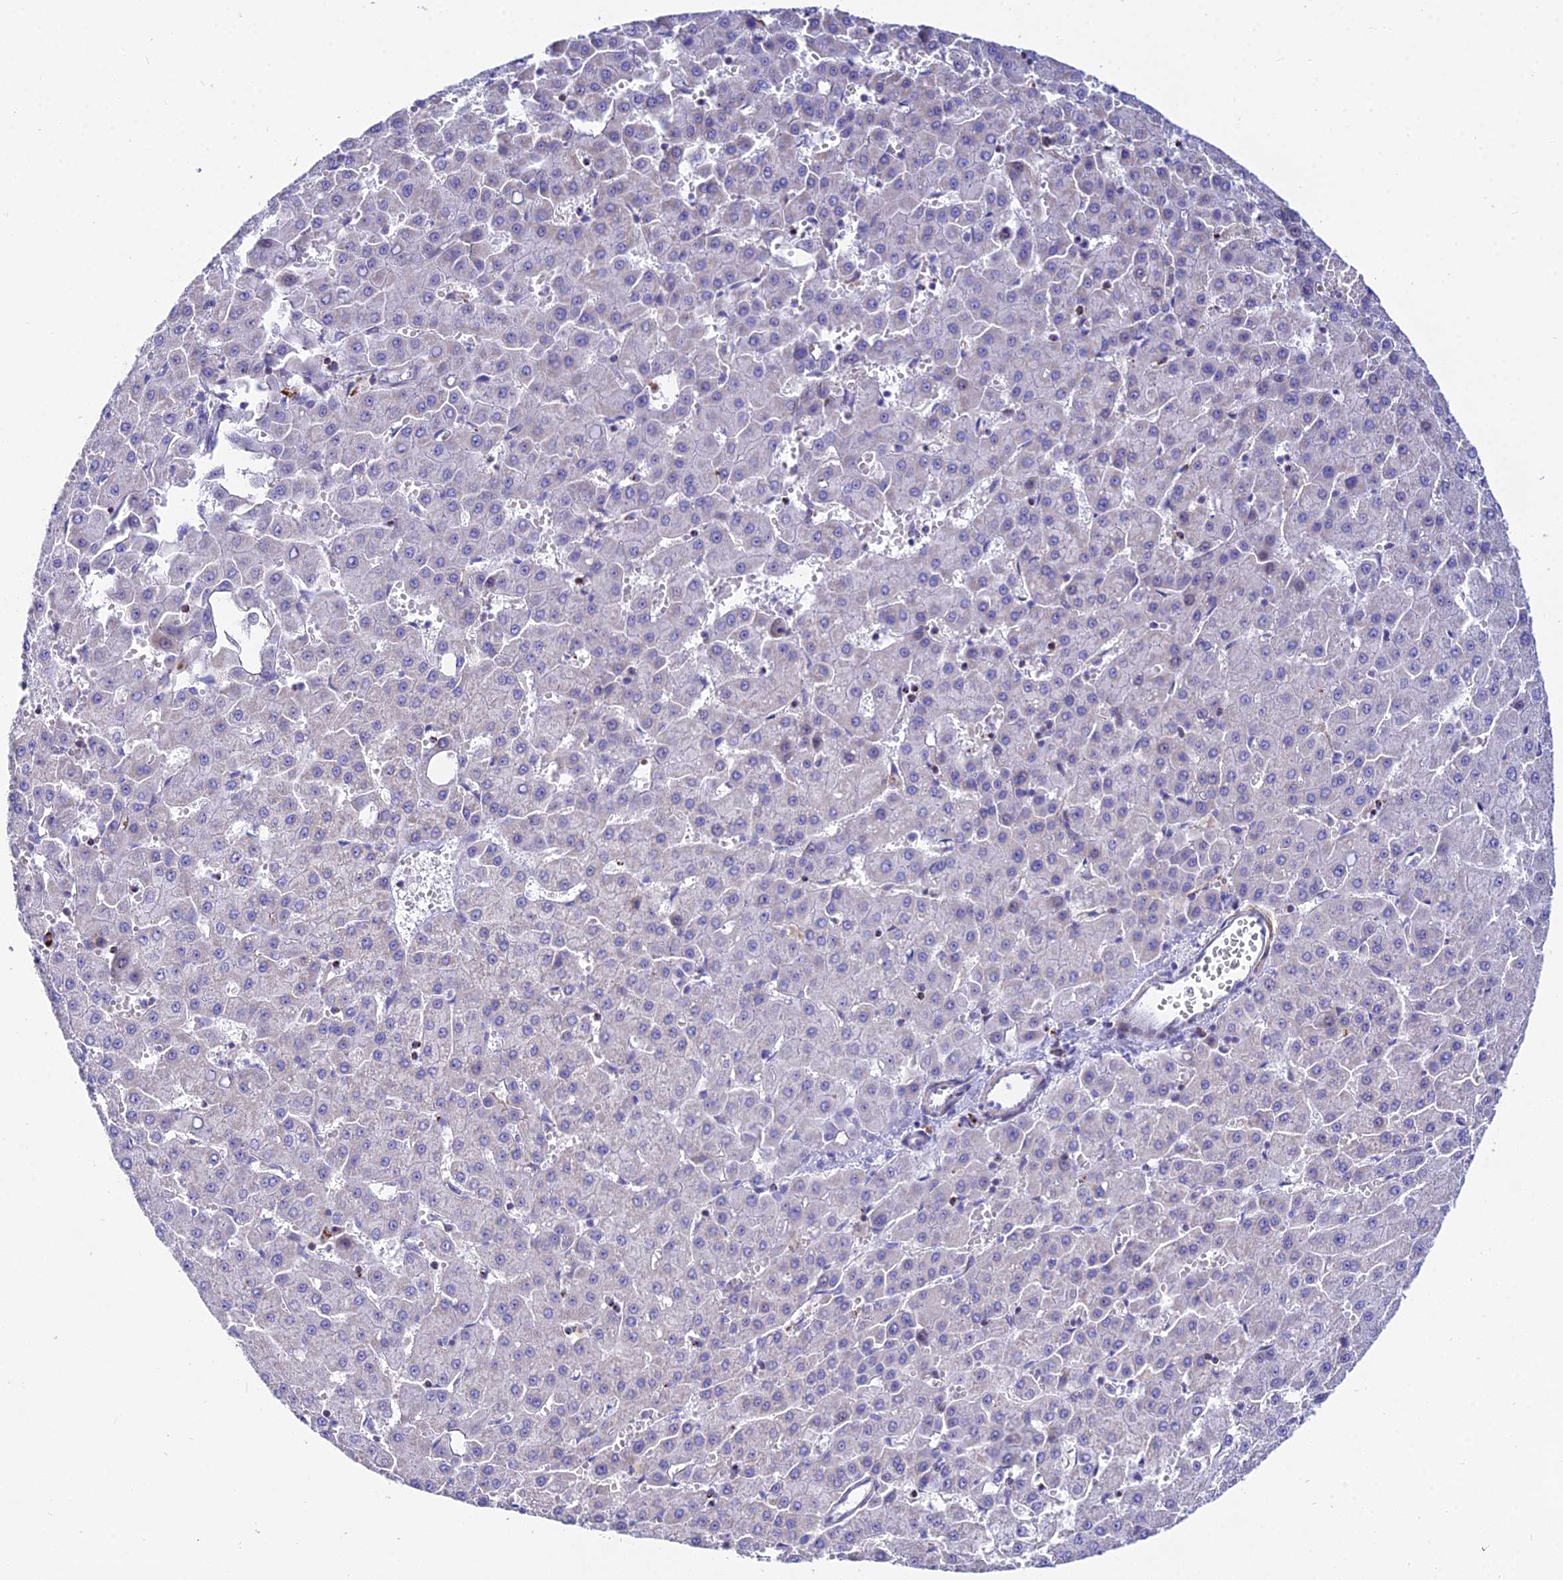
{"staining": {"intensity": "negative", "quantity": "none", "location": "none"}, "tissue": "liver cancer", "cell_type": "Tumor cells", "image_type": "cancer", "snomed": [{"axis": "morphology", "description": "Carcinoma, Hepatocellular, NOS"}, {"axis": "topography", "description": "Liver"}], "caption": "DAB (3,3'-diaminobenzidine) immunohistochemical staining of human liver cancer (hepatocellular carcinoma) exhibits no significant staining in tumor cells.", "gene": "DLX1", "patient": {"sex": "male", "age": 47}}